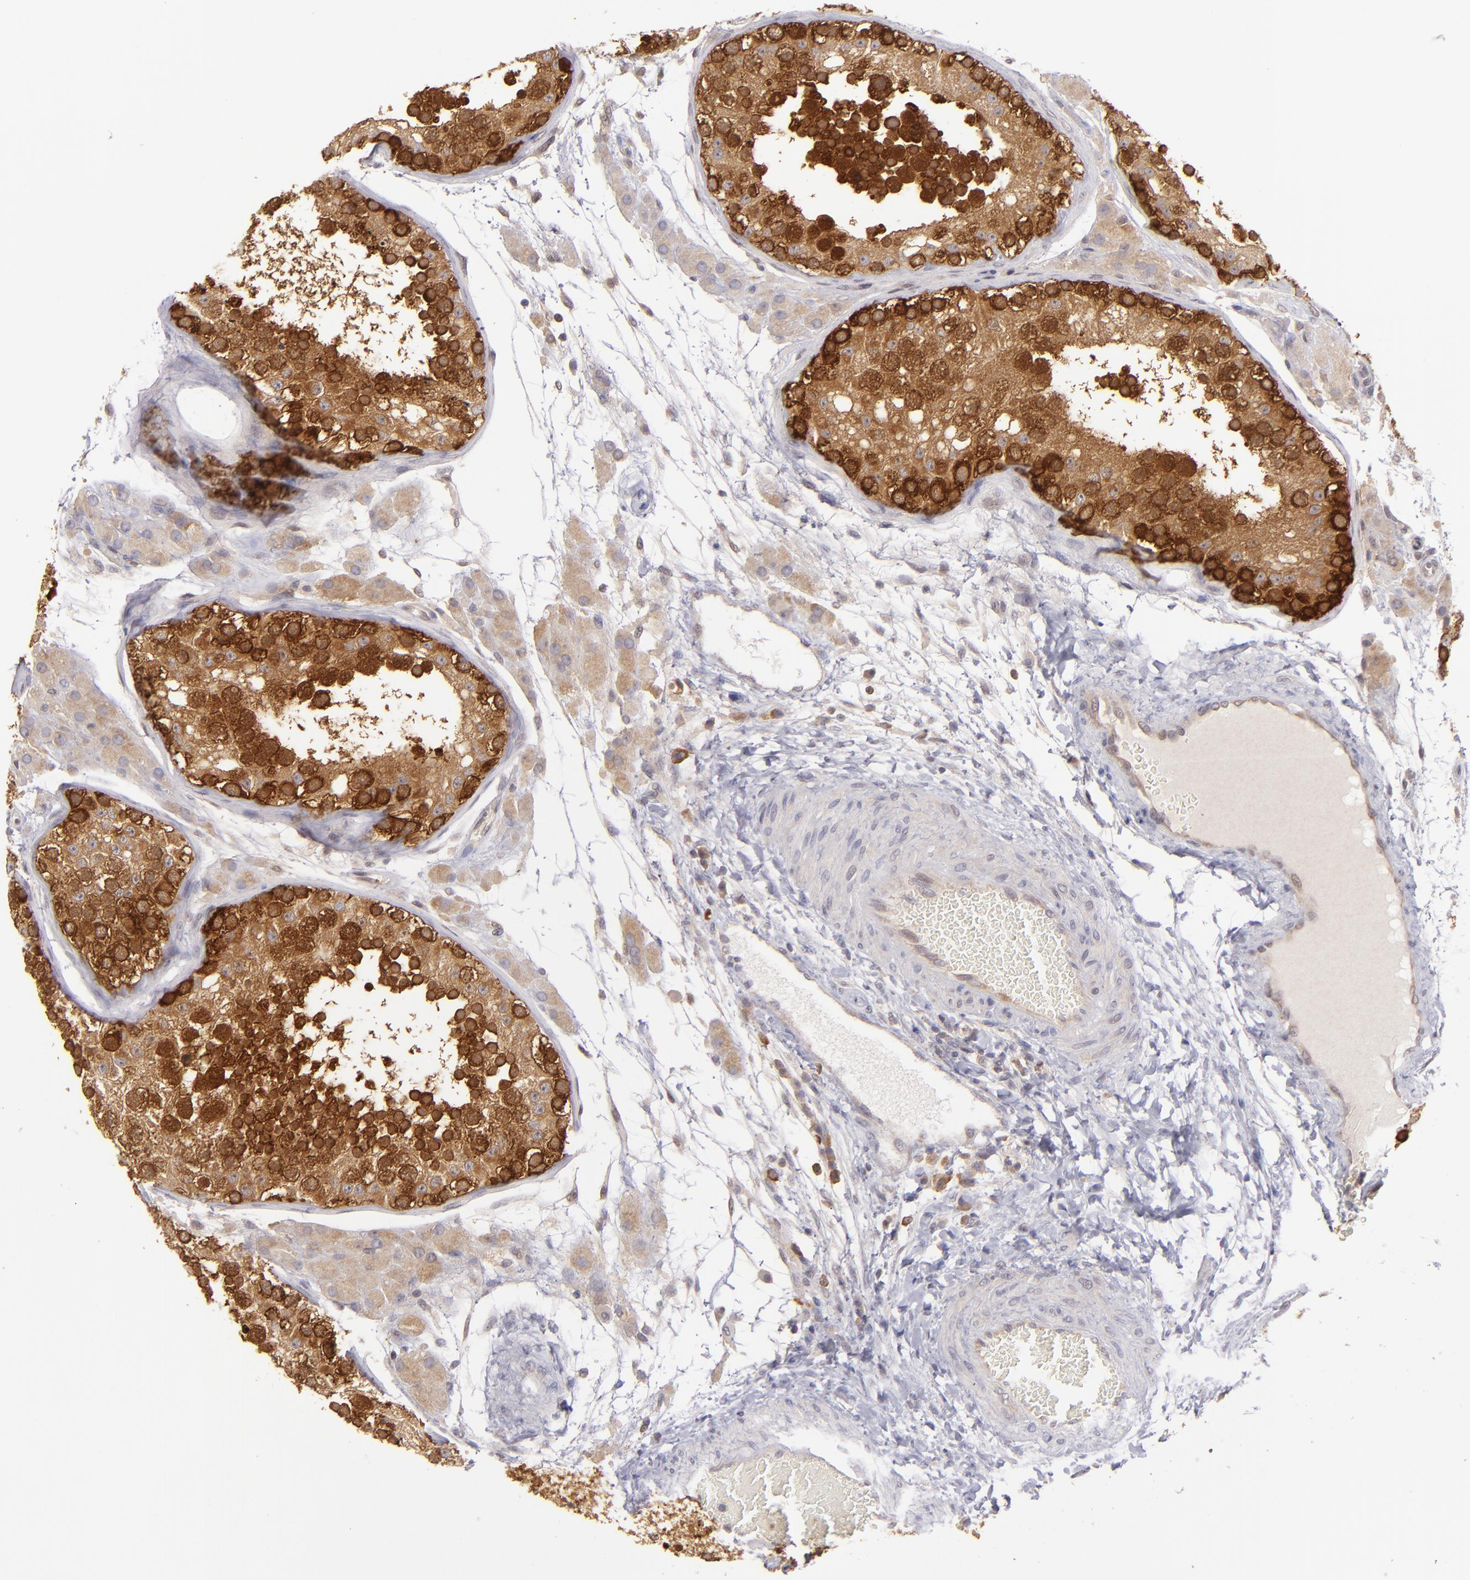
{"staining": {"intensity": "strong", "quantity": ">75%", "location": "cytoplasmic/membranous"}, "tissue": "testis", "cell_type": "Cells in seminiferous ducts", "image_type": "normal", "snomed": [{"axis": "morphology", "description": "Normal tissue, NOS"}, {"axis": "topography", "description": "Testis"}], "caption": "Strong cytoplasmic/membranous protein staining is identified in approximately >75% of cells in seminiferous ducts in testis.", "gene": "PTPN13", "patient": {"sex": "male", "age": 26}}